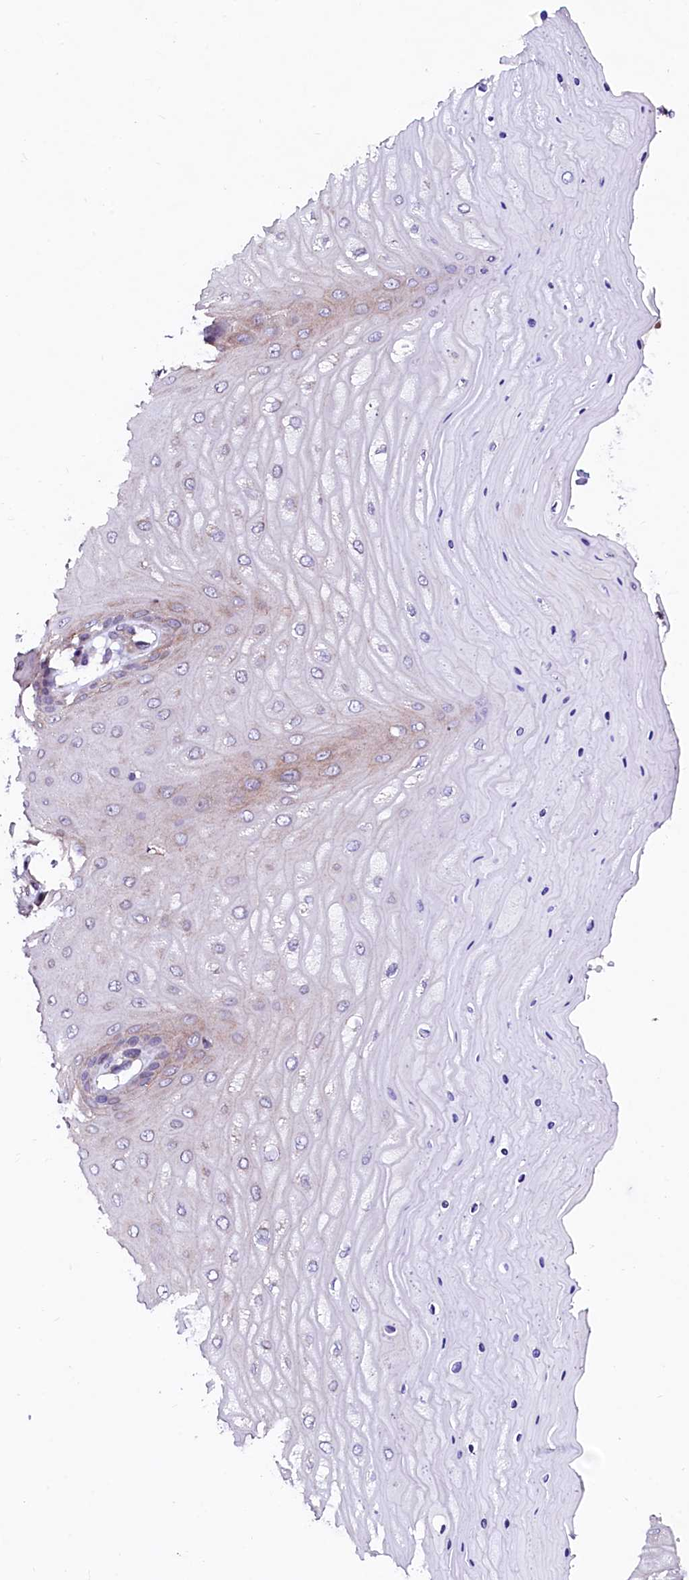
{"staining": {"intensity": "weak", "quantity": "<25%", "location": "cytoplasmic/membranous"}, "tissue": "cervix", "cell_type": "Glandular cells", "image_type": "normal", "snomed": [{"axis": "morphology", "description": "Normal tissue, NOS"}, {"axis": "topography", "description": "Cervix"}], "caption": "IHC of unremarkable cervix exhibits no positivity in glandular cells.", "gene": "GPR176", "patient": {"sex": "female", "age": 55}}